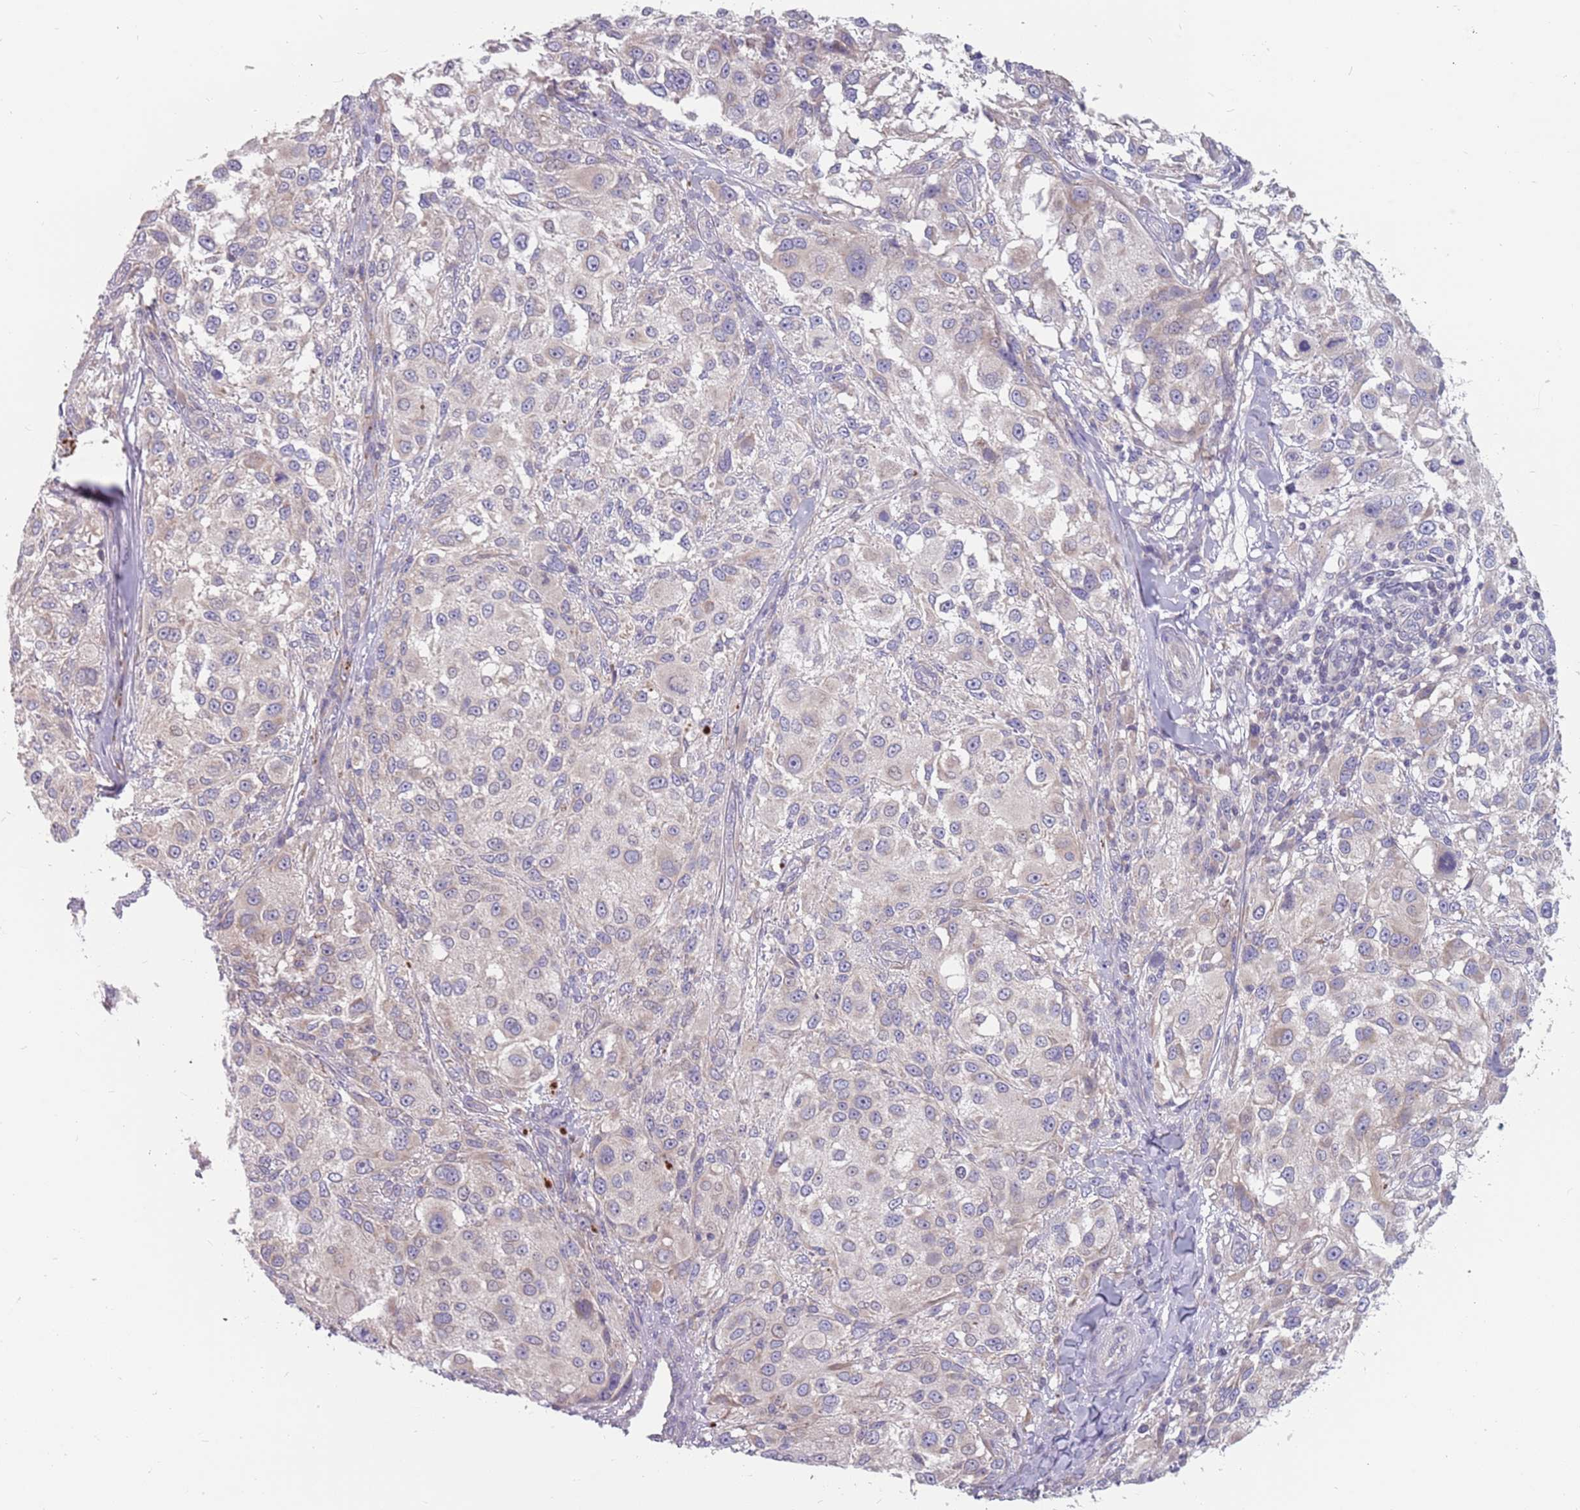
{"staining": {"intensity": "negative", "quantity": "none", "location": "none"}, "tissue": "melanoma", "cell_type": "Tumor cells", "image_type": "cancer", "snomed": [{"axis": "morphology", "description": "Normal morphology"}, {"axis": "morphology", "description": "Malignant melanoma, NOS"}, {"axis": "topography", "description": "Skin"}], "caption": "Immunohistochemical staining of melanoma displays no significant staining in tumor cells.", "gene": "CMTR2", "patient": {"sex": "female", "age": 72}}